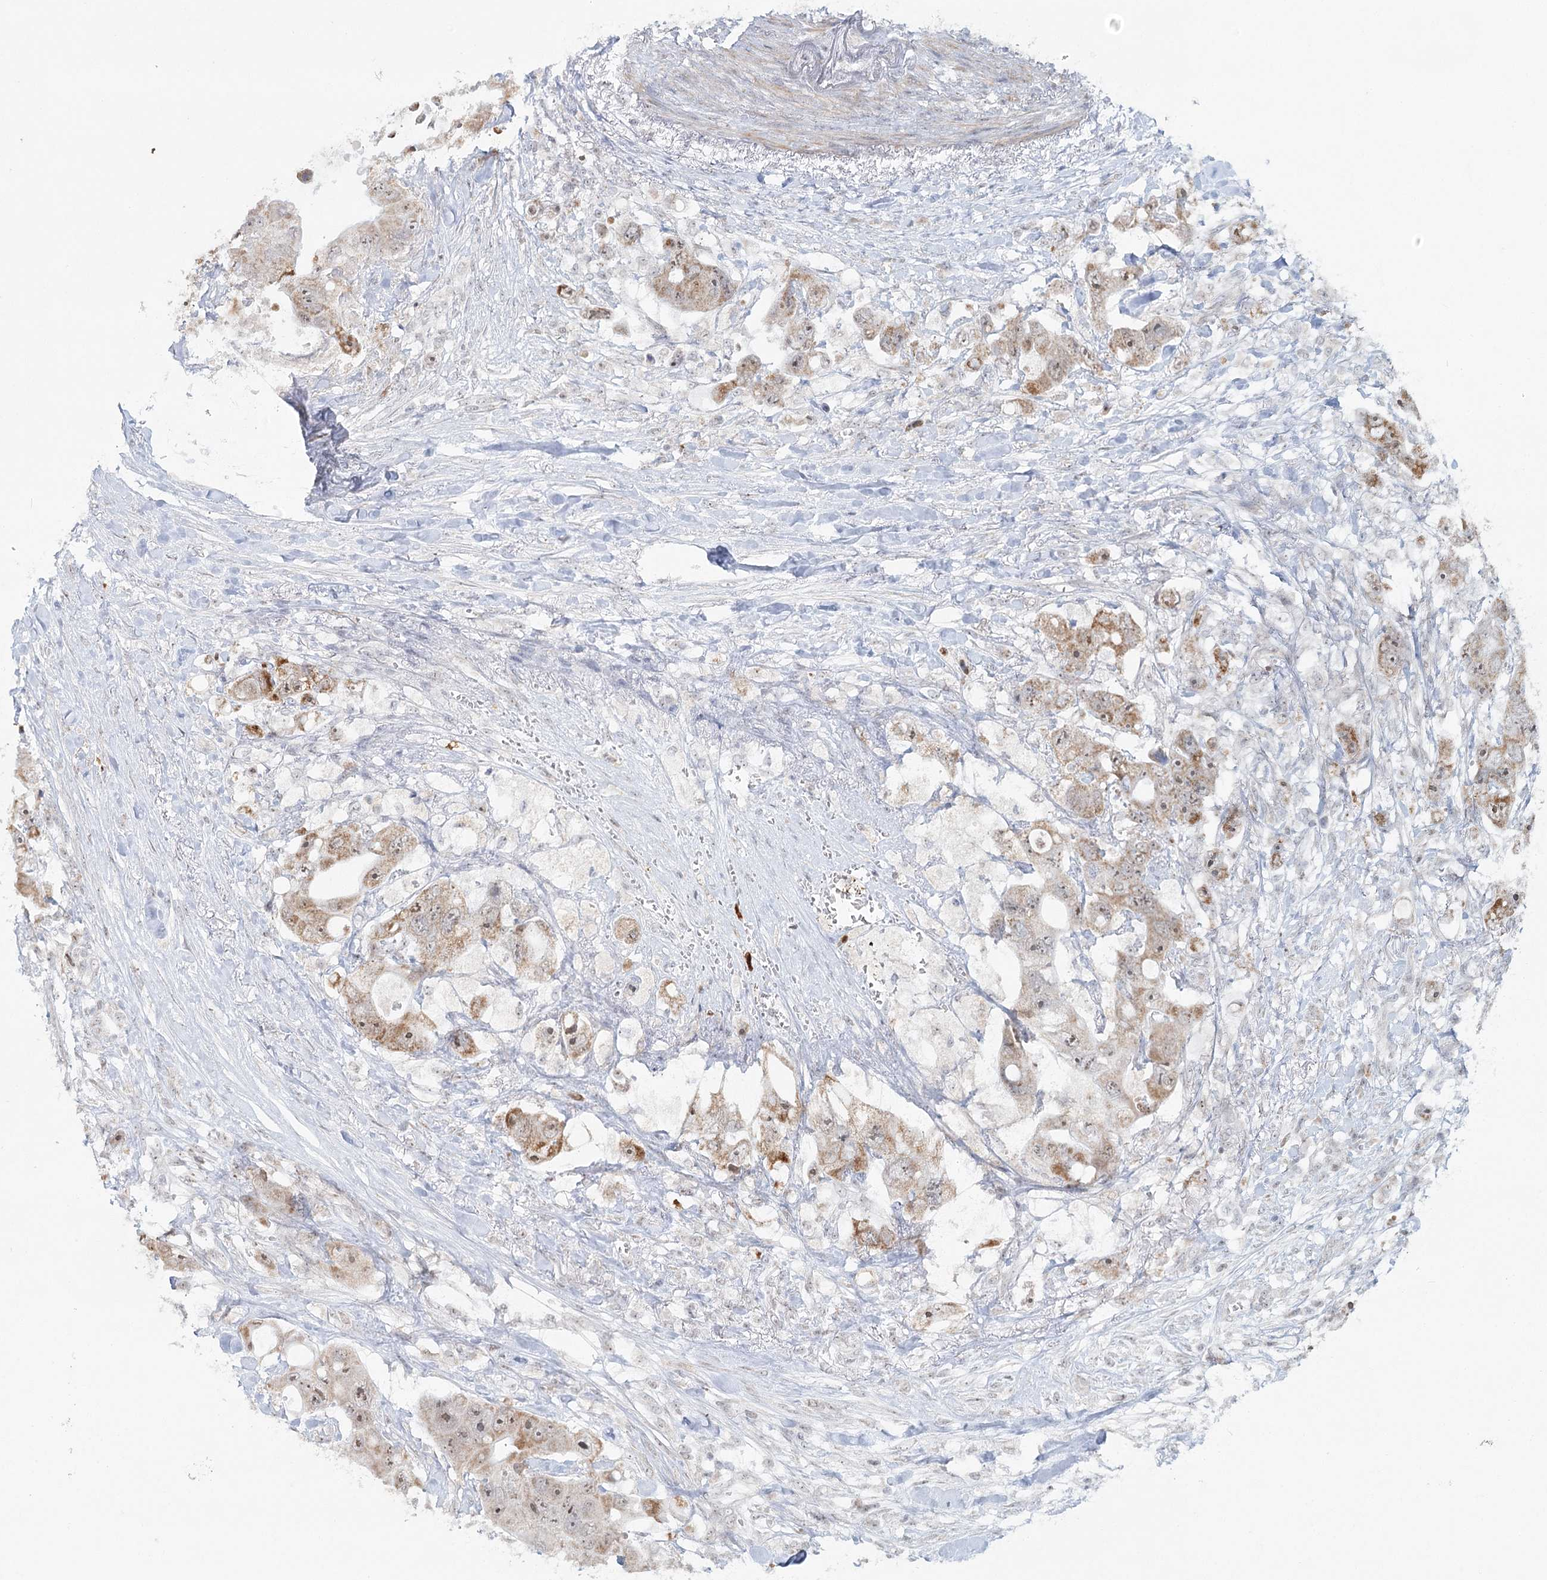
{"staining": {"intensity": "moderate", "quantity": ">75%", "location": "cytoplasmic/membranous,nuclear"}, "tissue": "colorectal cancer", "cell_type": "Tumor cells", "image_type": "cancer", "snomed": [{"axis": "morphology", "description": "Adenocarcinoma, NOS"}, {"axis": "topography", "description": "Colon"}], "caption": "Human colorectal cancer (adenocarcinoma) stained with a brown dye reveals moderate cytoplasmic/membranous and nuclear positive expression in about >75% of tumor cells.", "gene": "ATAD1", "patient": {"sex": "female", "age": 46}}